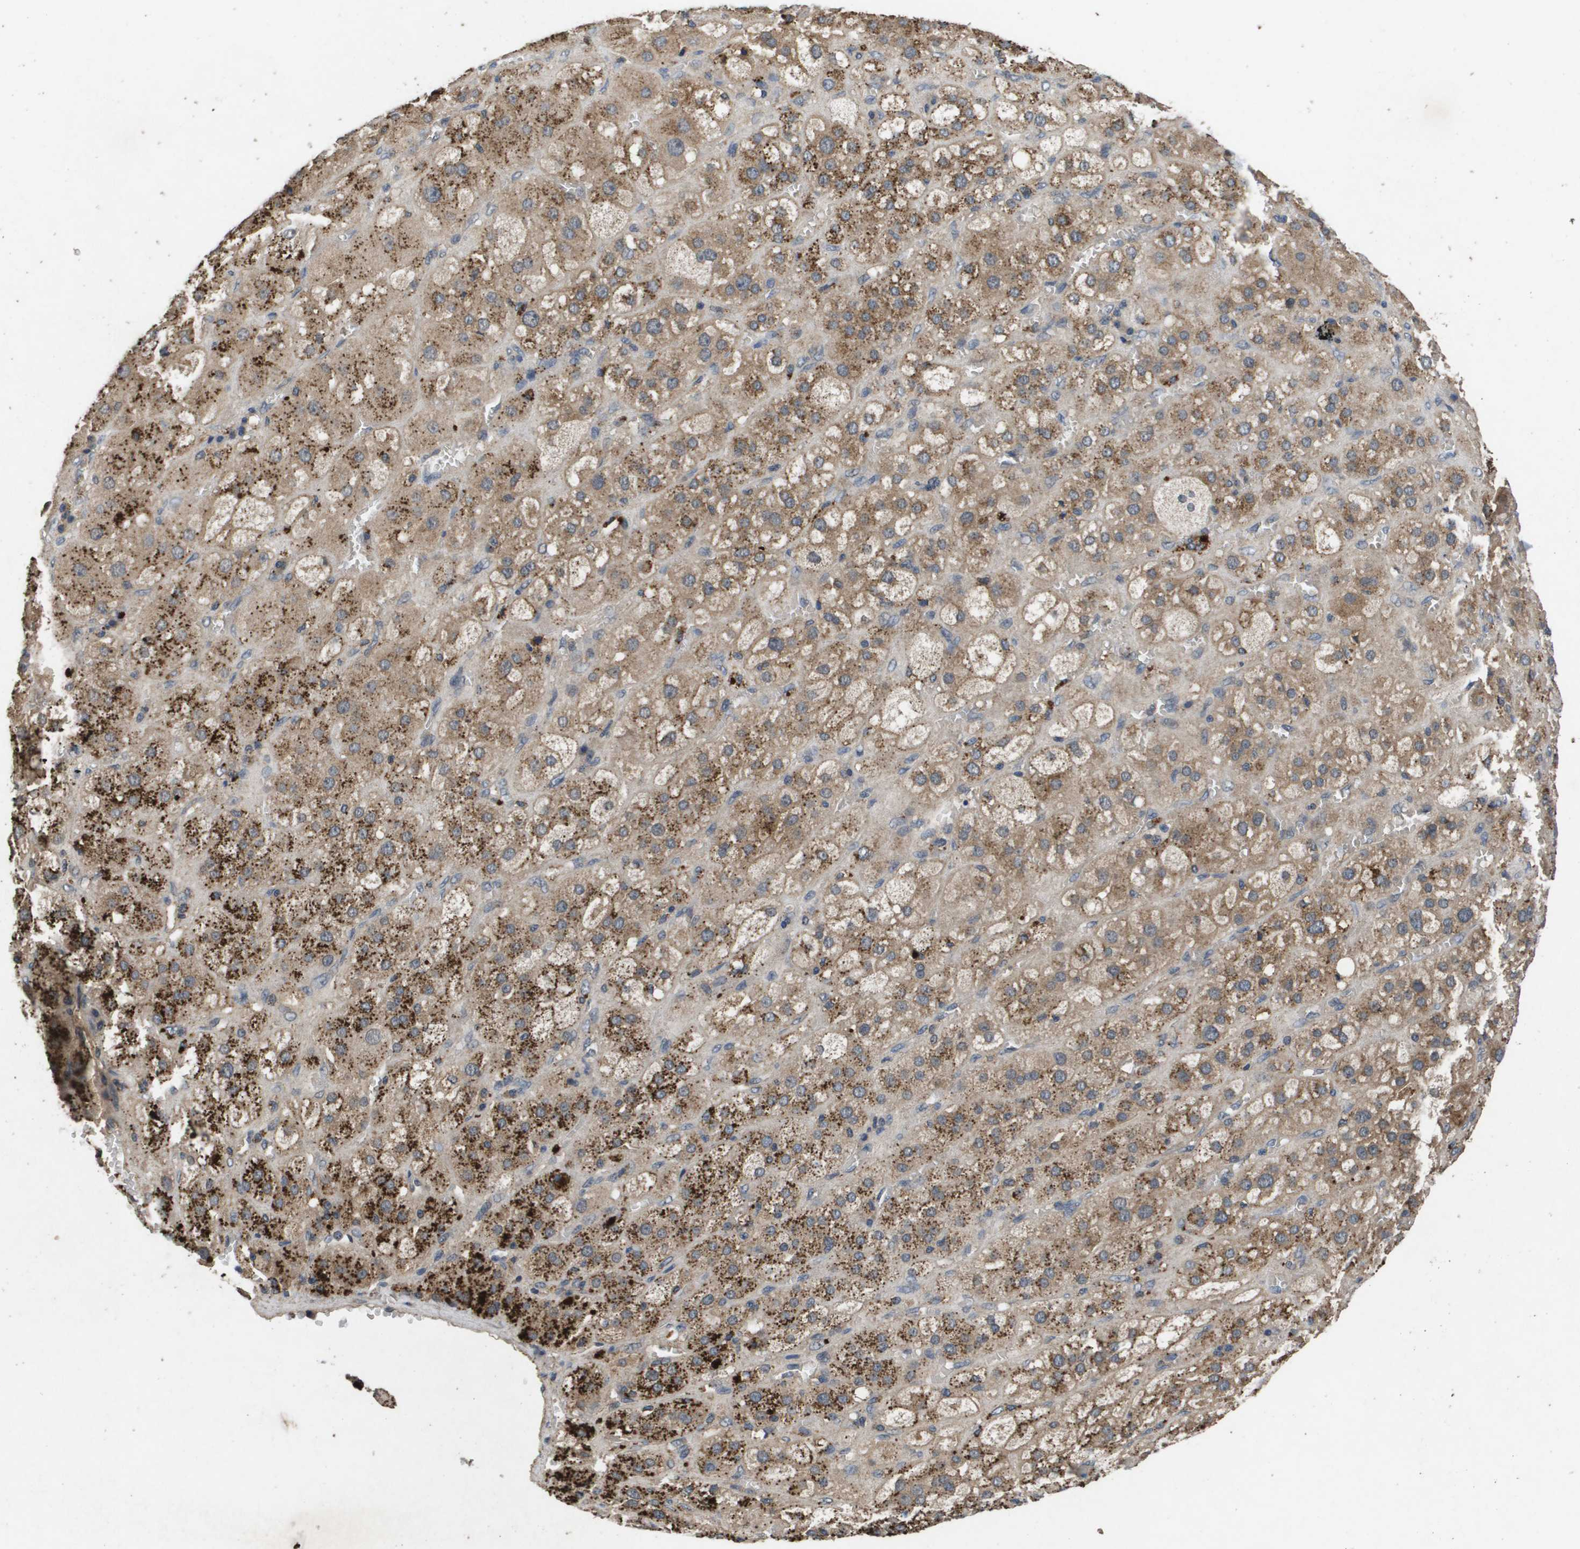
{"staining": {"intensity": "strong", "quantity": ">75%", "location": "cytoplasmic/membranous"}, "tissue": "adrenal gland", "cell_type": "Glandular cells", "image_type": "normal", "snomed": [{"axis": "morphology", "description": "Normal tissue, NOS"}, {"axis": "topography", "description": "Adrenal gland"}], "caption": "Adrenal gland stained for a protein (brown) displays strong cytoplasmic/membranous positive positivity in approximately >75% of glandular cells.", "gene": "PROC", "patient": {"sex": "female", "age": 47}}